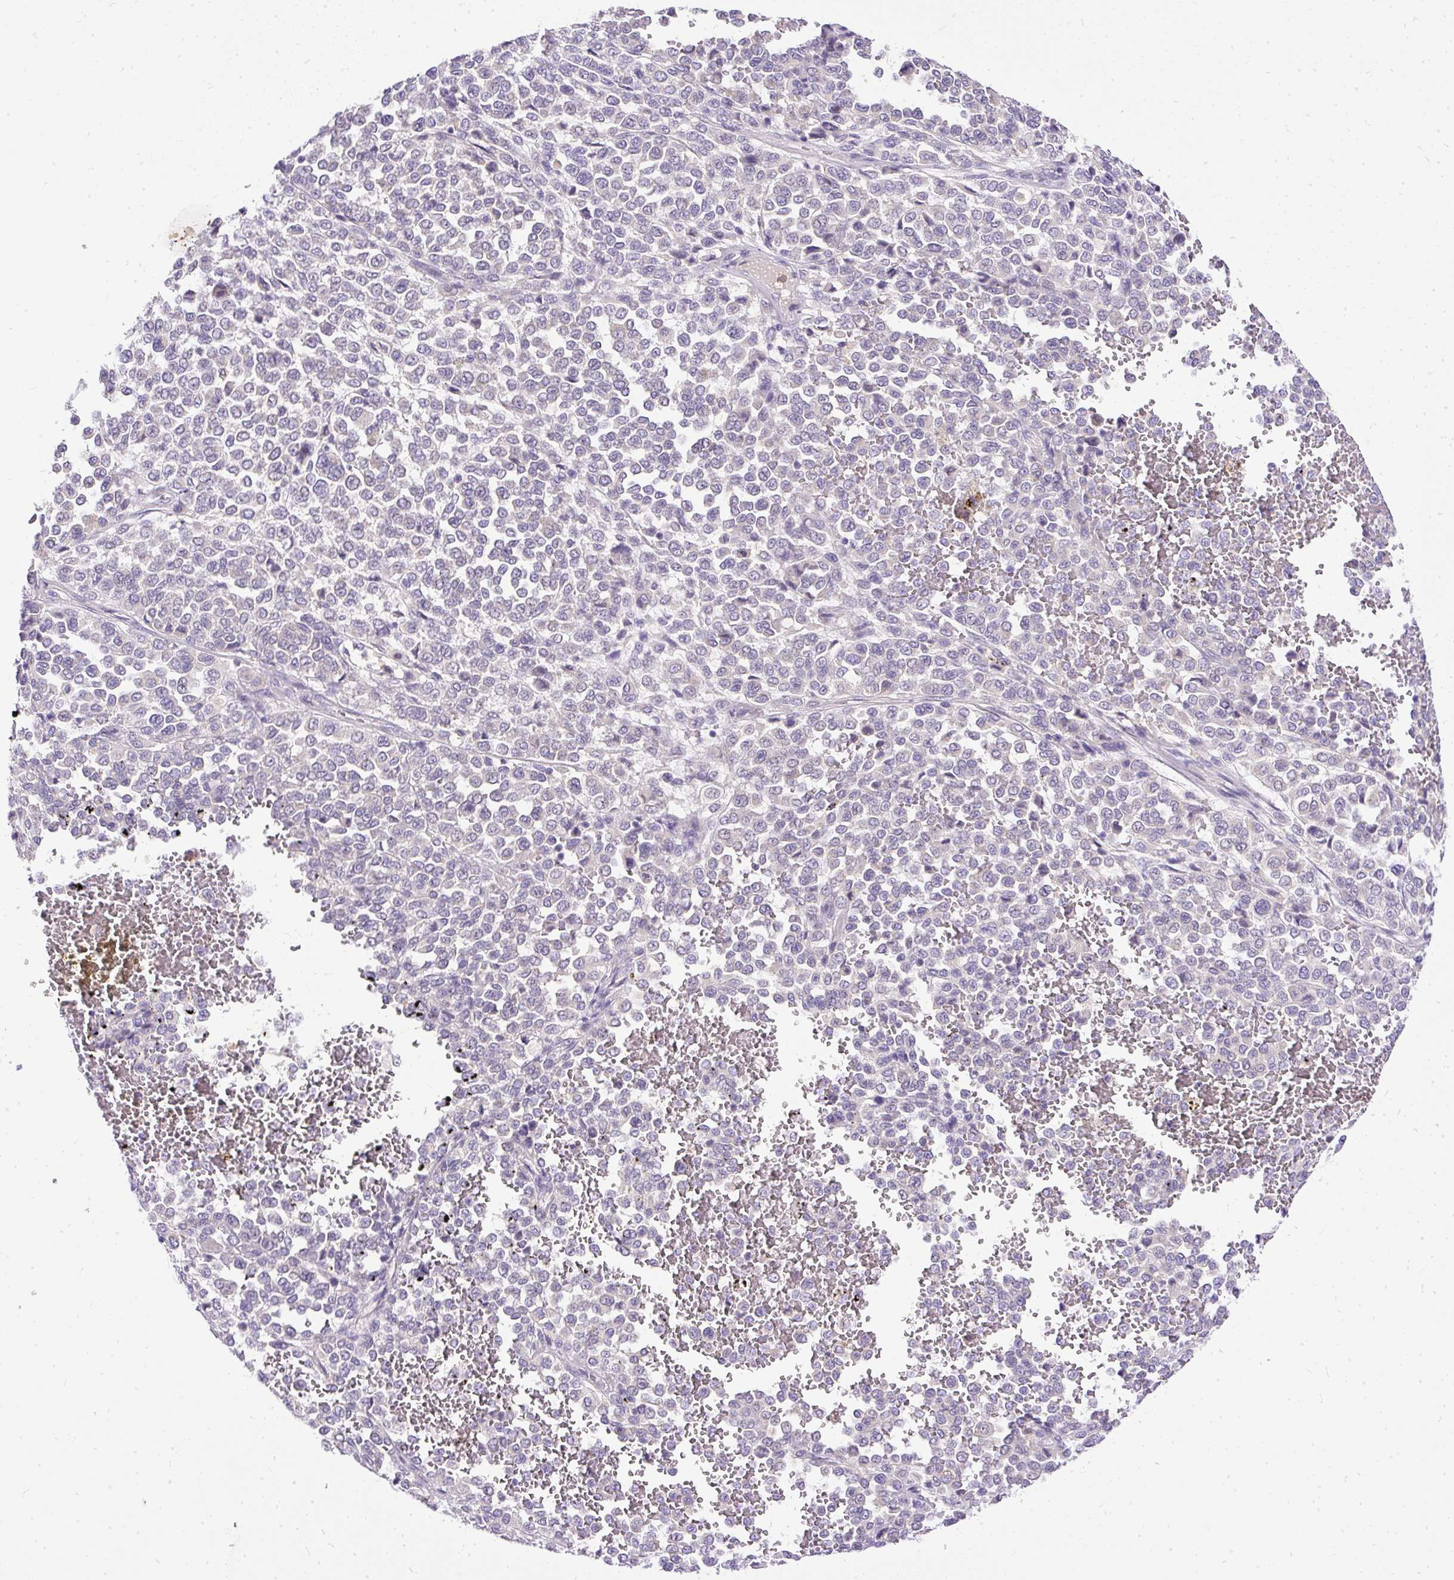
{"staining": {"intensity": "negative", "quantity": "none", "location": "none"}, "tissue": "melanoma", "cell_type": "Tumor cells", "image_type": "cancer", "snomed": [{"axis": "morphology", "description": "Malignant melanoma, Metastatic site"}, {"axis": "topography", "description": "Pancreas"}], "caption": "Micrograph shows no significant protein expression in tumor cells of melanoma. Nuclei are stained in blue.", "gene": "AMFR", "patient": {"sex": "female", "age": 30}}